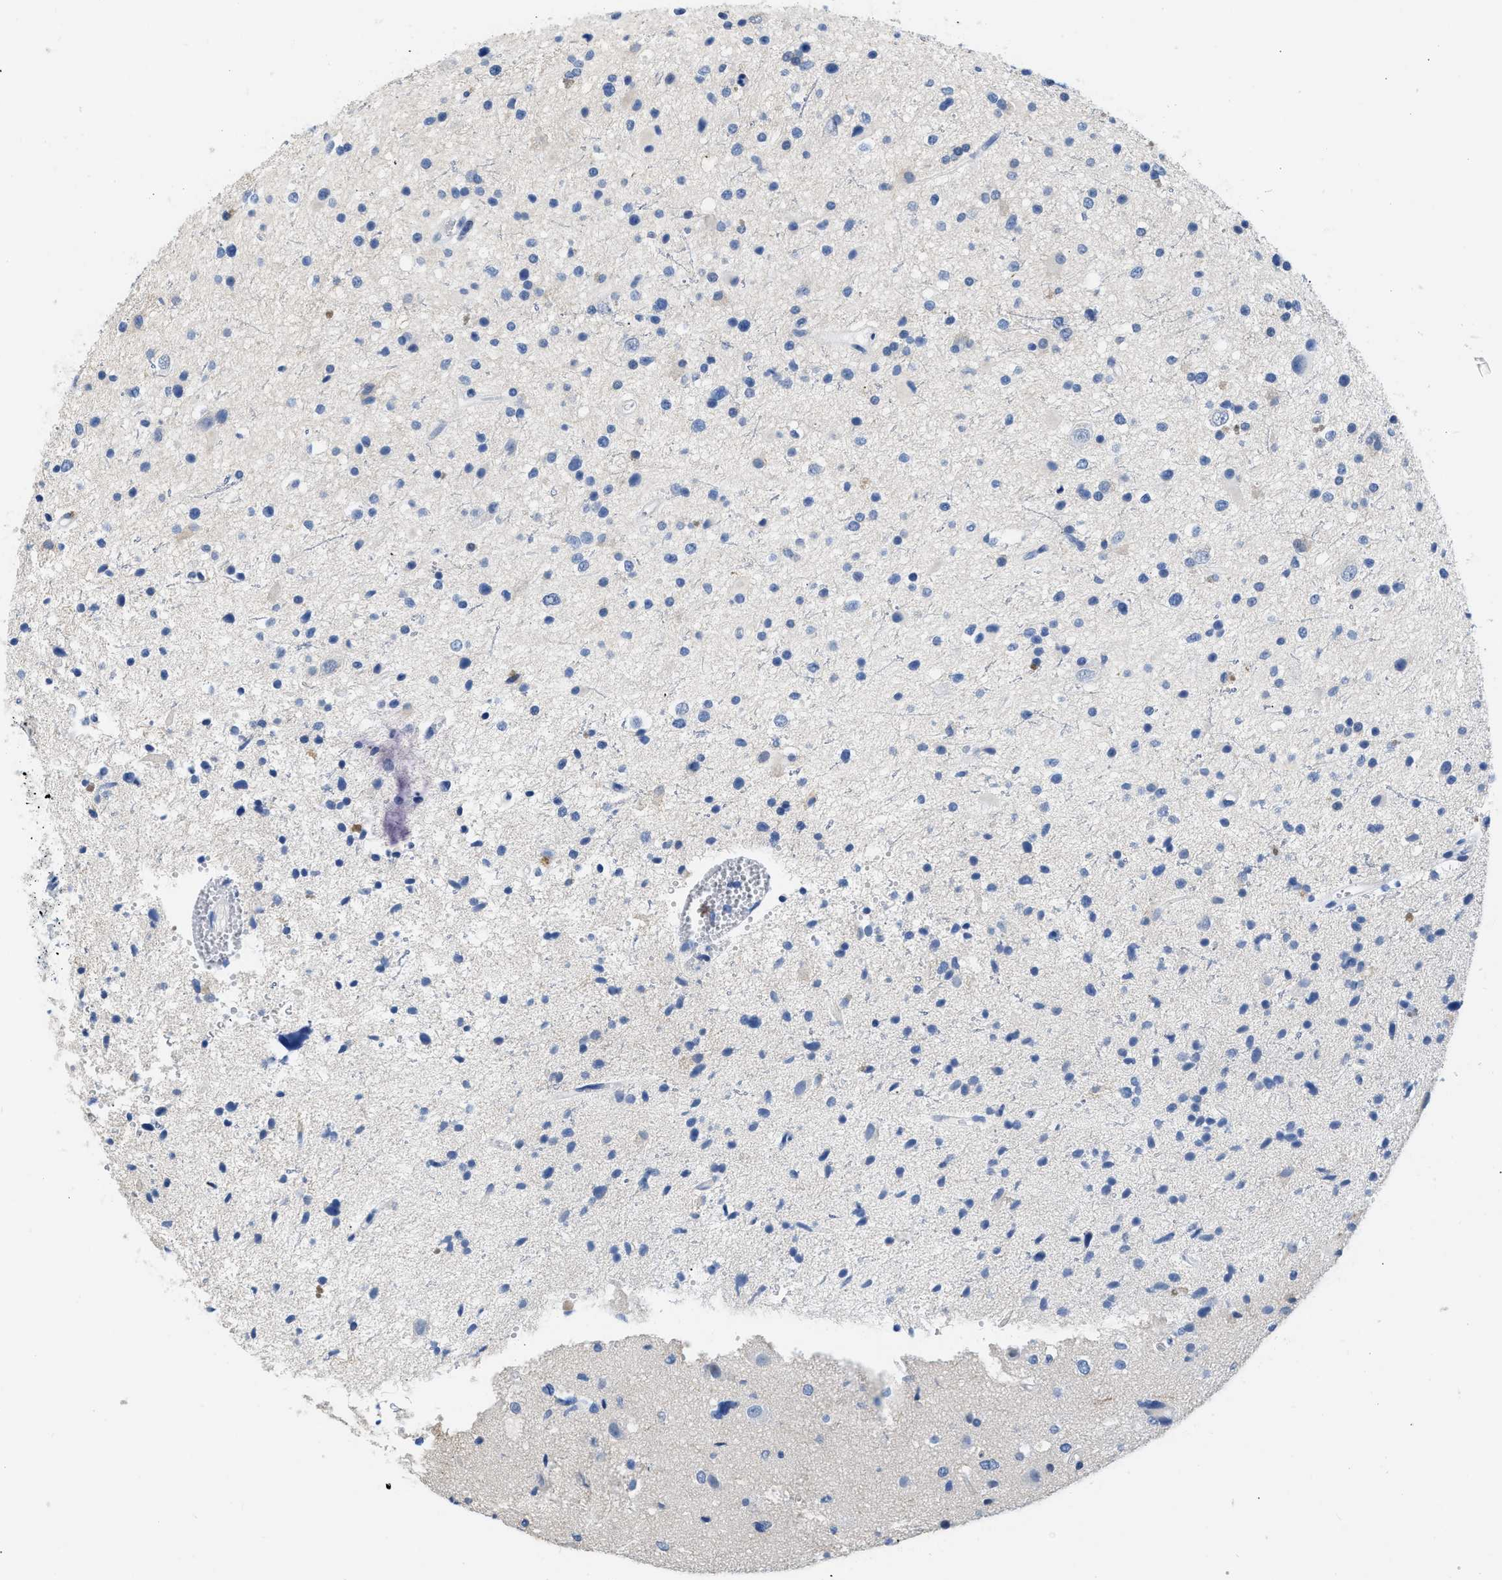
{"staining": {"intensity": "negative", "quantity": "none", "location": "none"}, "tissue": "glioma", "cell_type": "Tumor cells", "image_type": "cancer", "snomed": [{"axis": "morphology", "description": "Glioma, malignant, High grade"}, {"axis": "topography", "description": "Brain"}], "caption": "Protein analysis of malignant high-grade glioma displays no significant staining in tumor cells.", "gene": "BOLL", "patient": {"sex": "male", "age": 33}}